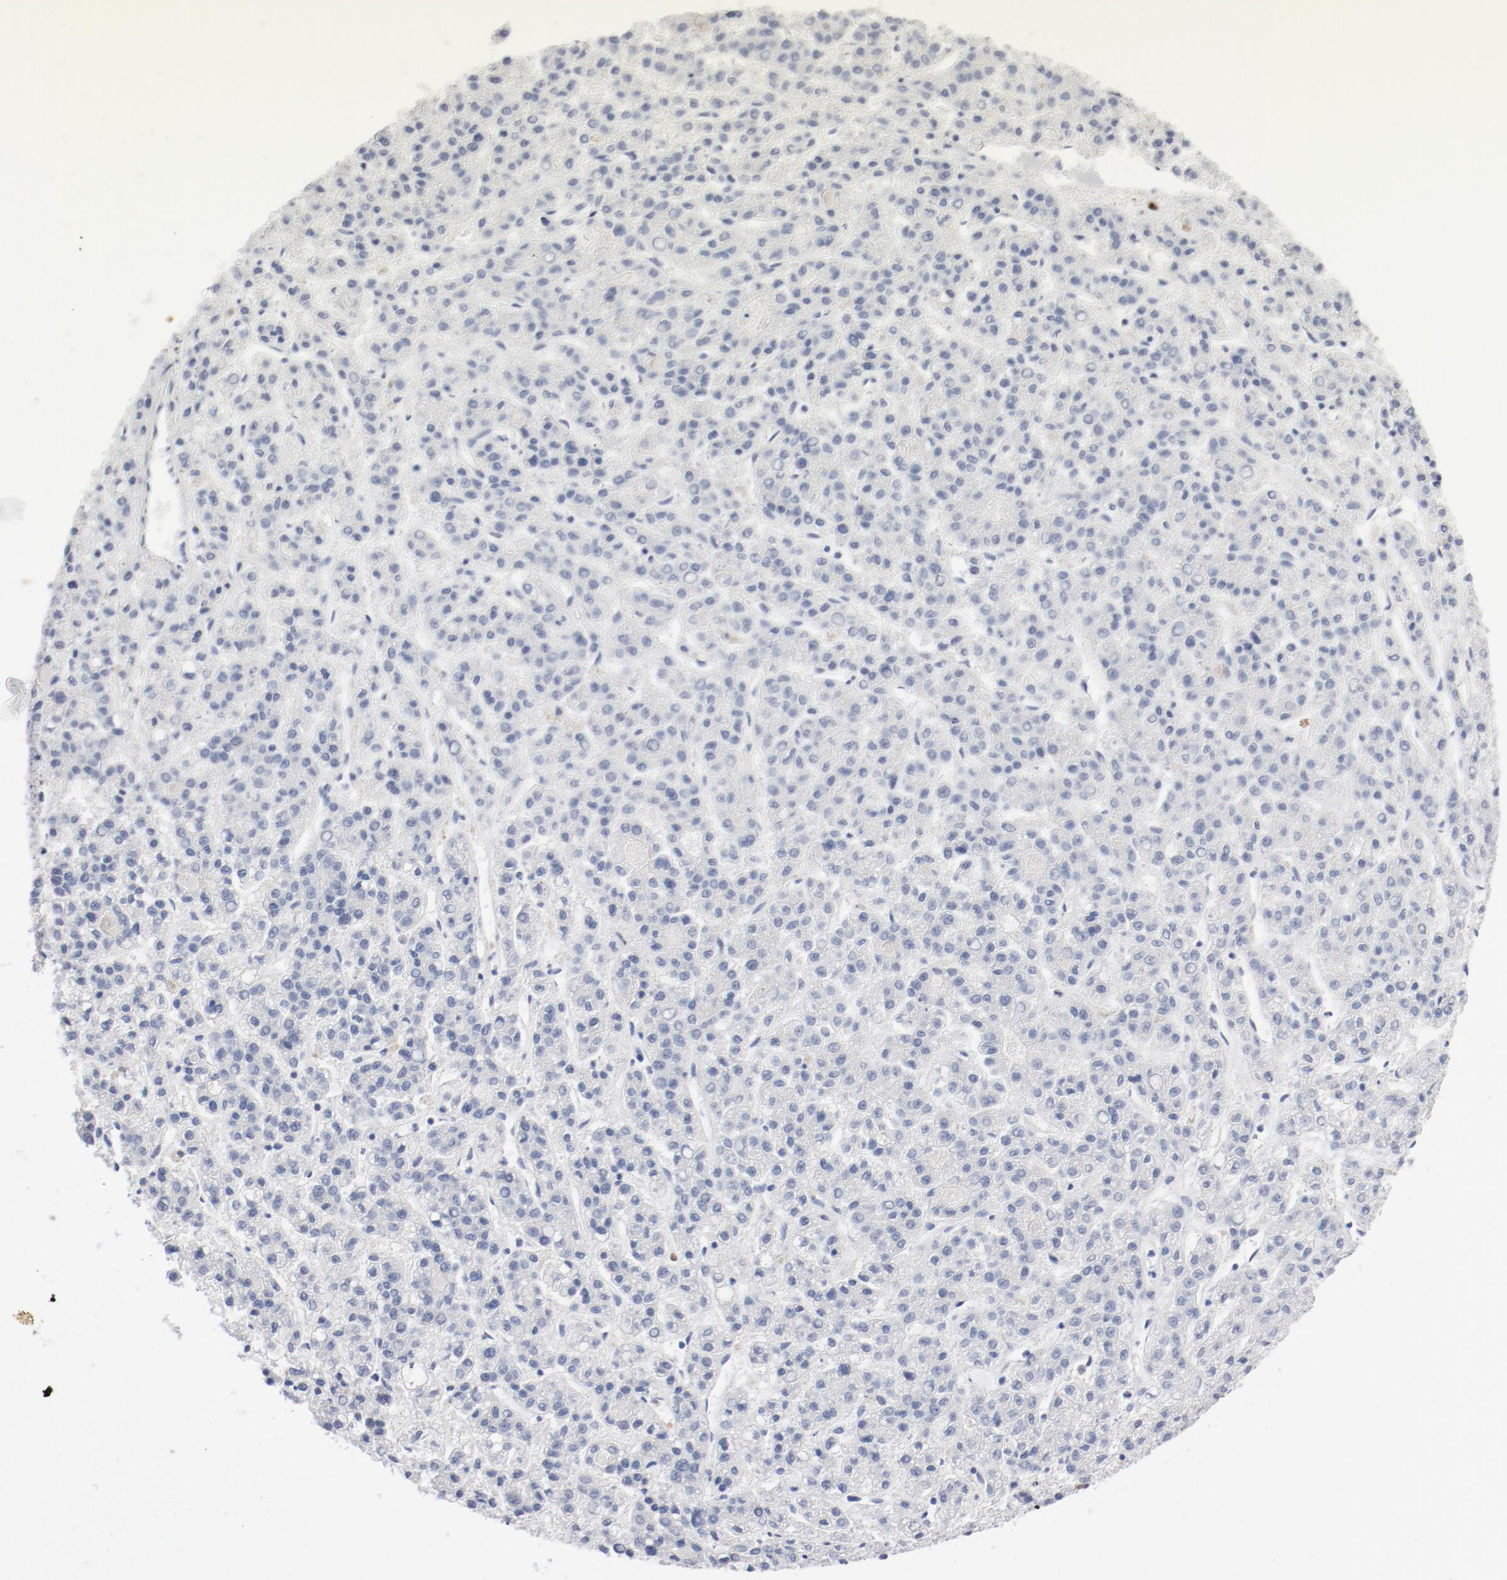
{"staining": {"intensity": "negative", "quantity": "none", "location": "none"}, "tissue": "liver cancer", "cell_type": "Tumor cells", "image_type": "cancer", "snomed": [{"axis": "morphology", "description": "Carcinoma, Hepatocellular, NOS"}, {"axis": "topography", "description": "Liver"}], "caption": "Protein analysis of liver cancer demonstrates no significant staining in tumor cells.", "gene": "NCF1", "patient": {"sex": "male", "age": 70}}